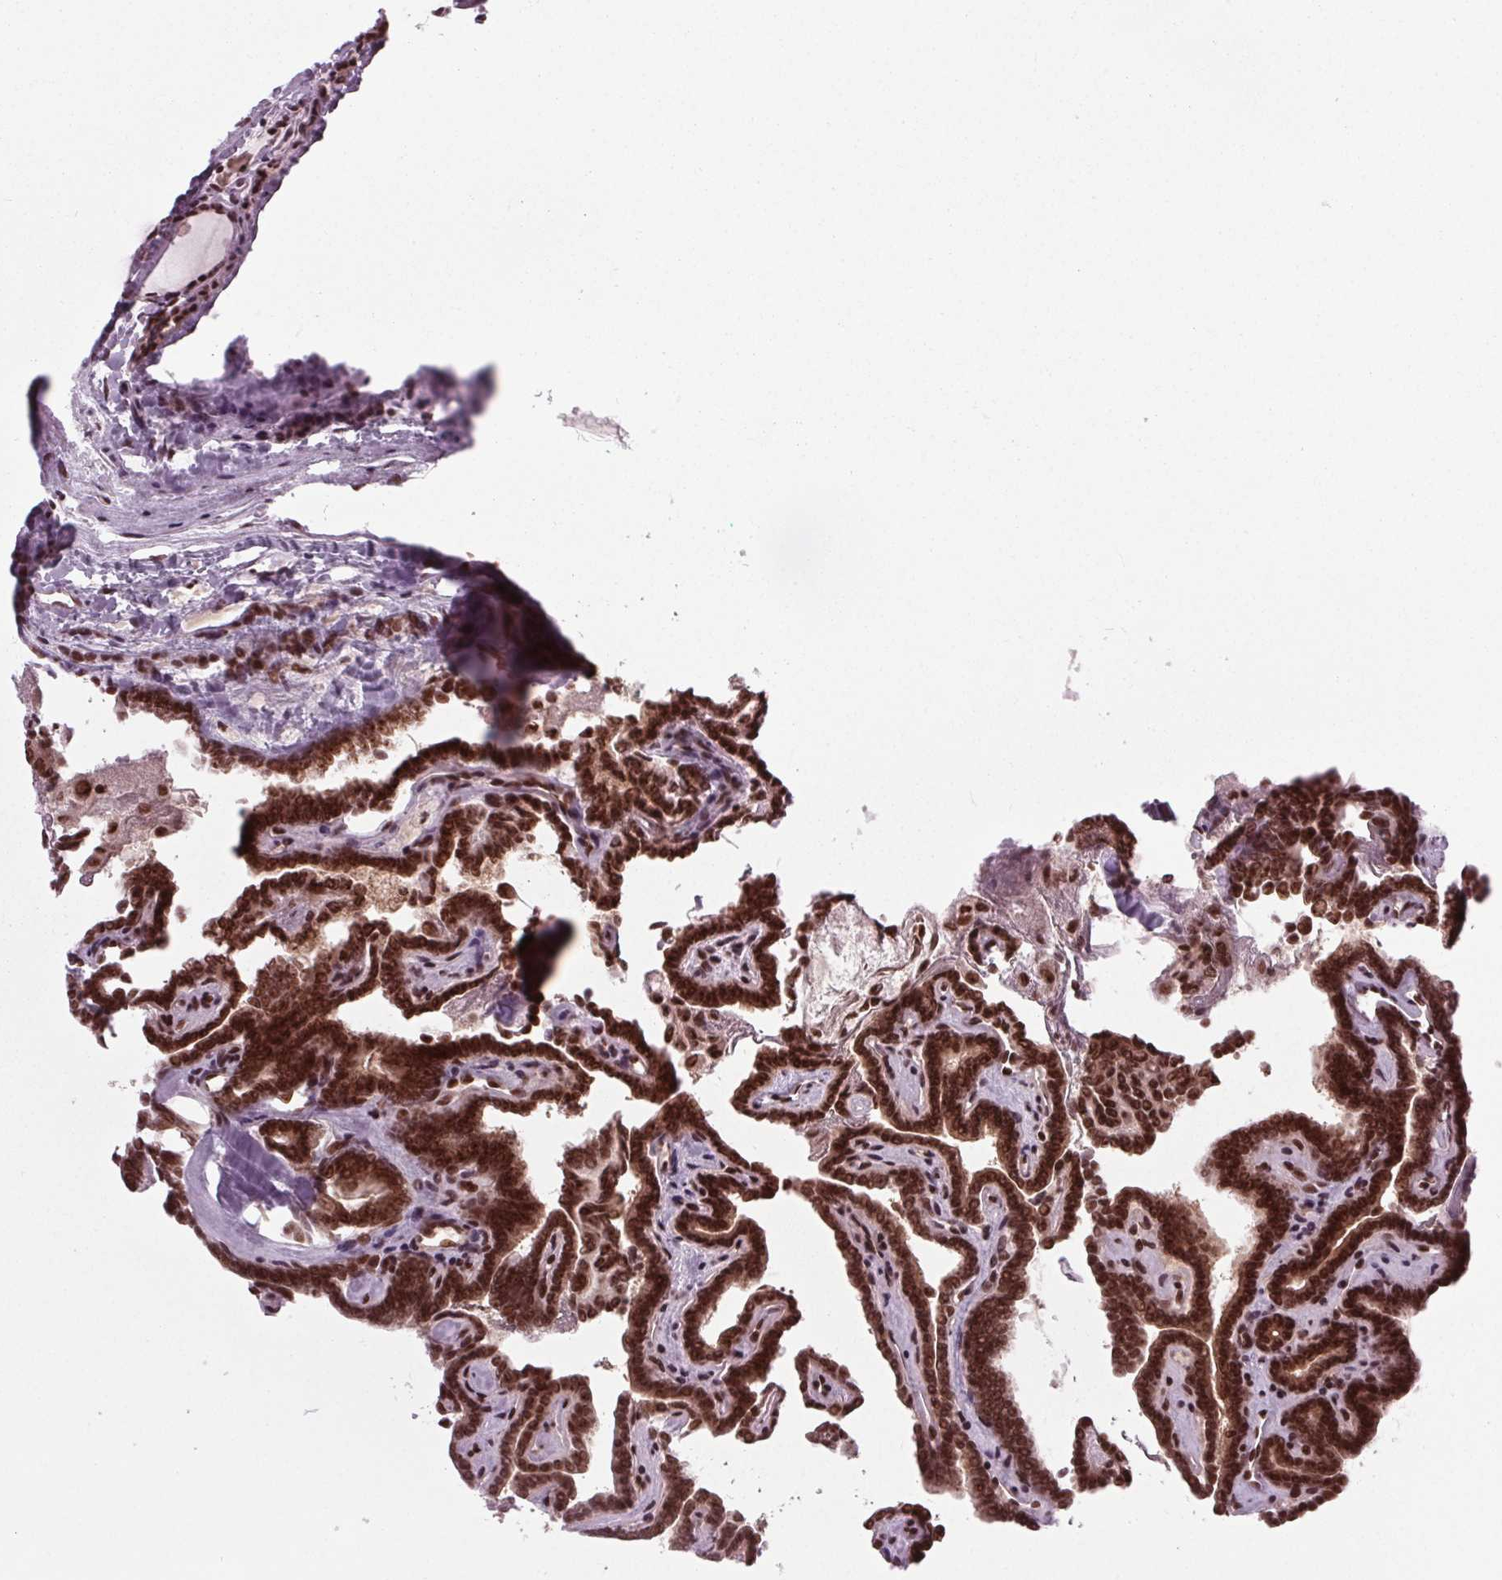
{"staining": {"intensity": "strong", "quantity": ">75%", "location": "nuclear"}, "tissue": "thyroid cancer", "cell_type": "Tumor cells", "image_type": "cancer", "snomed": [{"axis": "morphology", "description": "Papillary adenocarcinoma, NOS"}, {"axis": "topography", "description": "Thyroid gland"}], "caption": "A brown stain labels strong nuclear expression of a protein in thyroid cancer tumor cells.", "gene": "DDX41", "patient": {"sex": "female", "age": 21}}